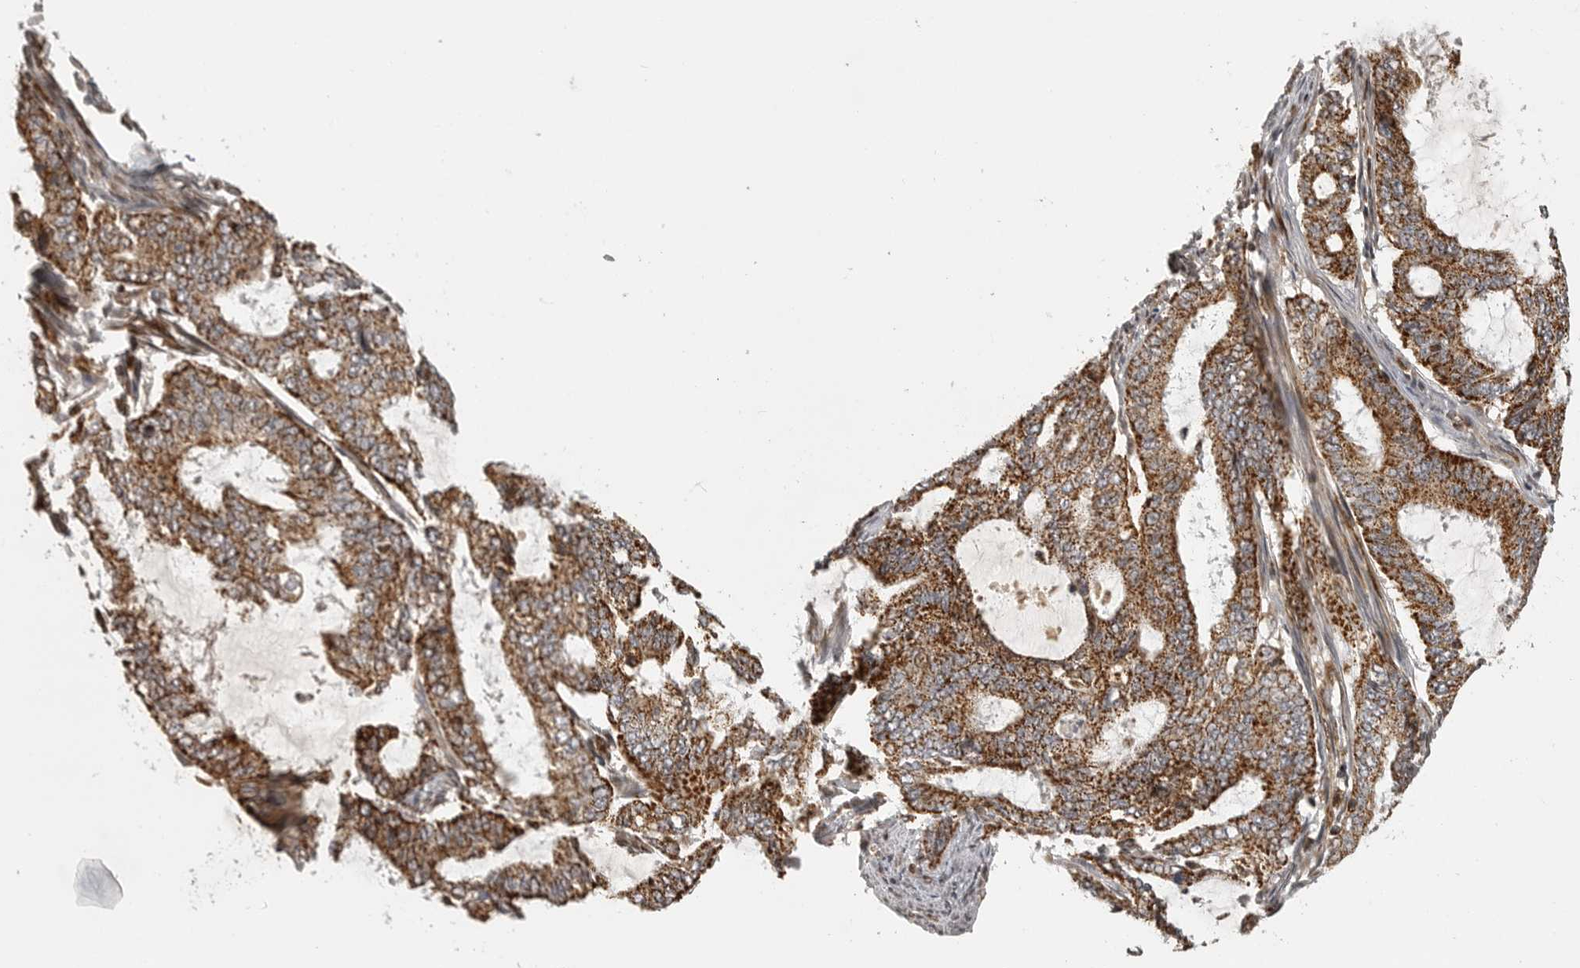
{"staining": {"intensity": "strong", "quantity": ">75%", "location": "cytoplasmic/membranous"}, "tissue": "endometrial cancer", "cell_type": "Tumor cells", "image_type": "cancer", "snomed": [{"axis": "morphology", "description": "Adenocarcinoma, NOS"}, {"axis": "topography", "description": "Endometrium"}], "caption": "Human adenocarcinoma (endometrial) stained with a protein marker reveals strong staining in tumor cells.", "gene": "NARS2", "patient": {"sex": "female", "age": 49}}